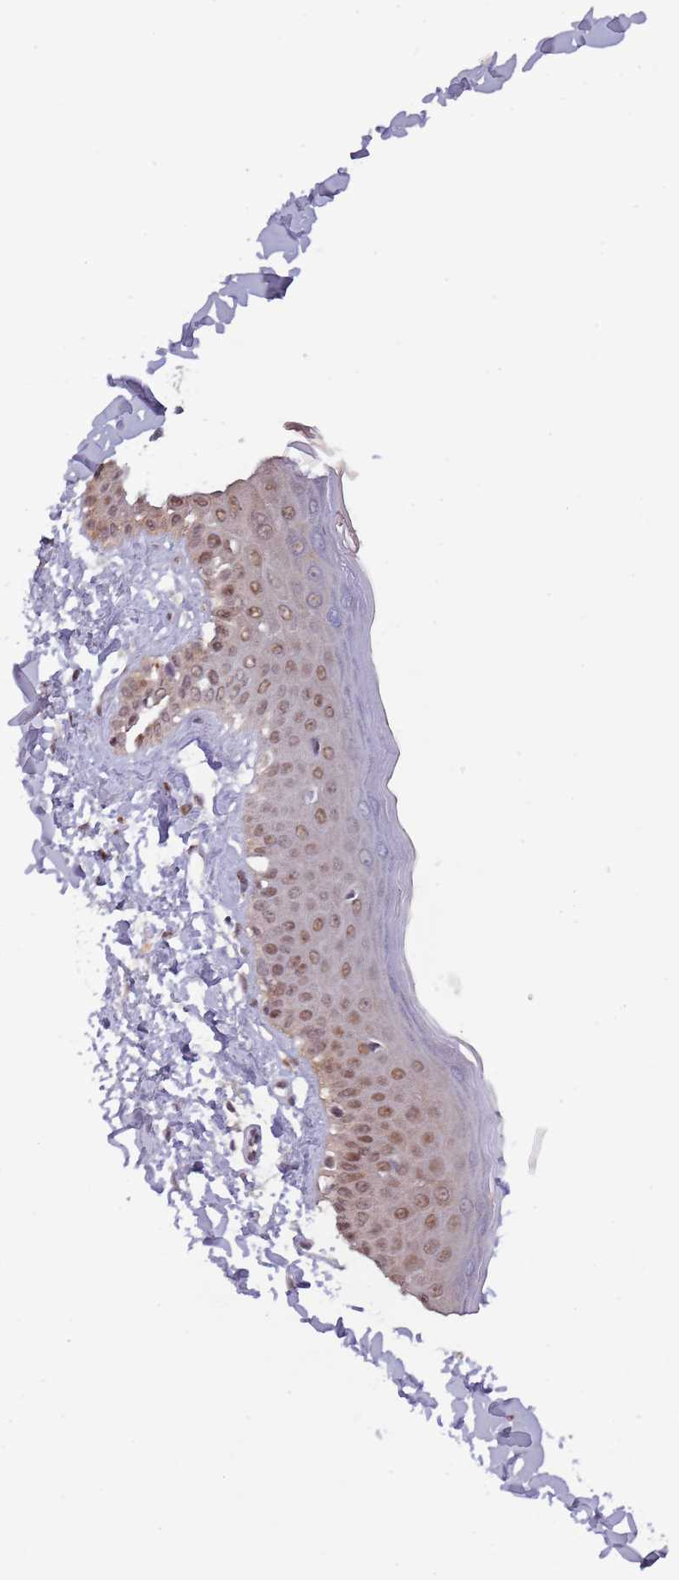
{"staining": {"intensity": "weak", "quantity": "<25%", "location": "nuclear"}, "tissue": "skin", "cell_type": "Fibroblasts", "image_type": "normal", "snomed": [{"axis": "morphology", "description": "Normal tissue, NOS"}, {"axis": "topography", "description": "Skin"}], "caption": "This is an immunohistochemistry (IHC) photomicrograph of normal skin. There is no expression in fibroblasts.", "gene": "CIZ1", "patient": {"sex": "male", "age": 52}}